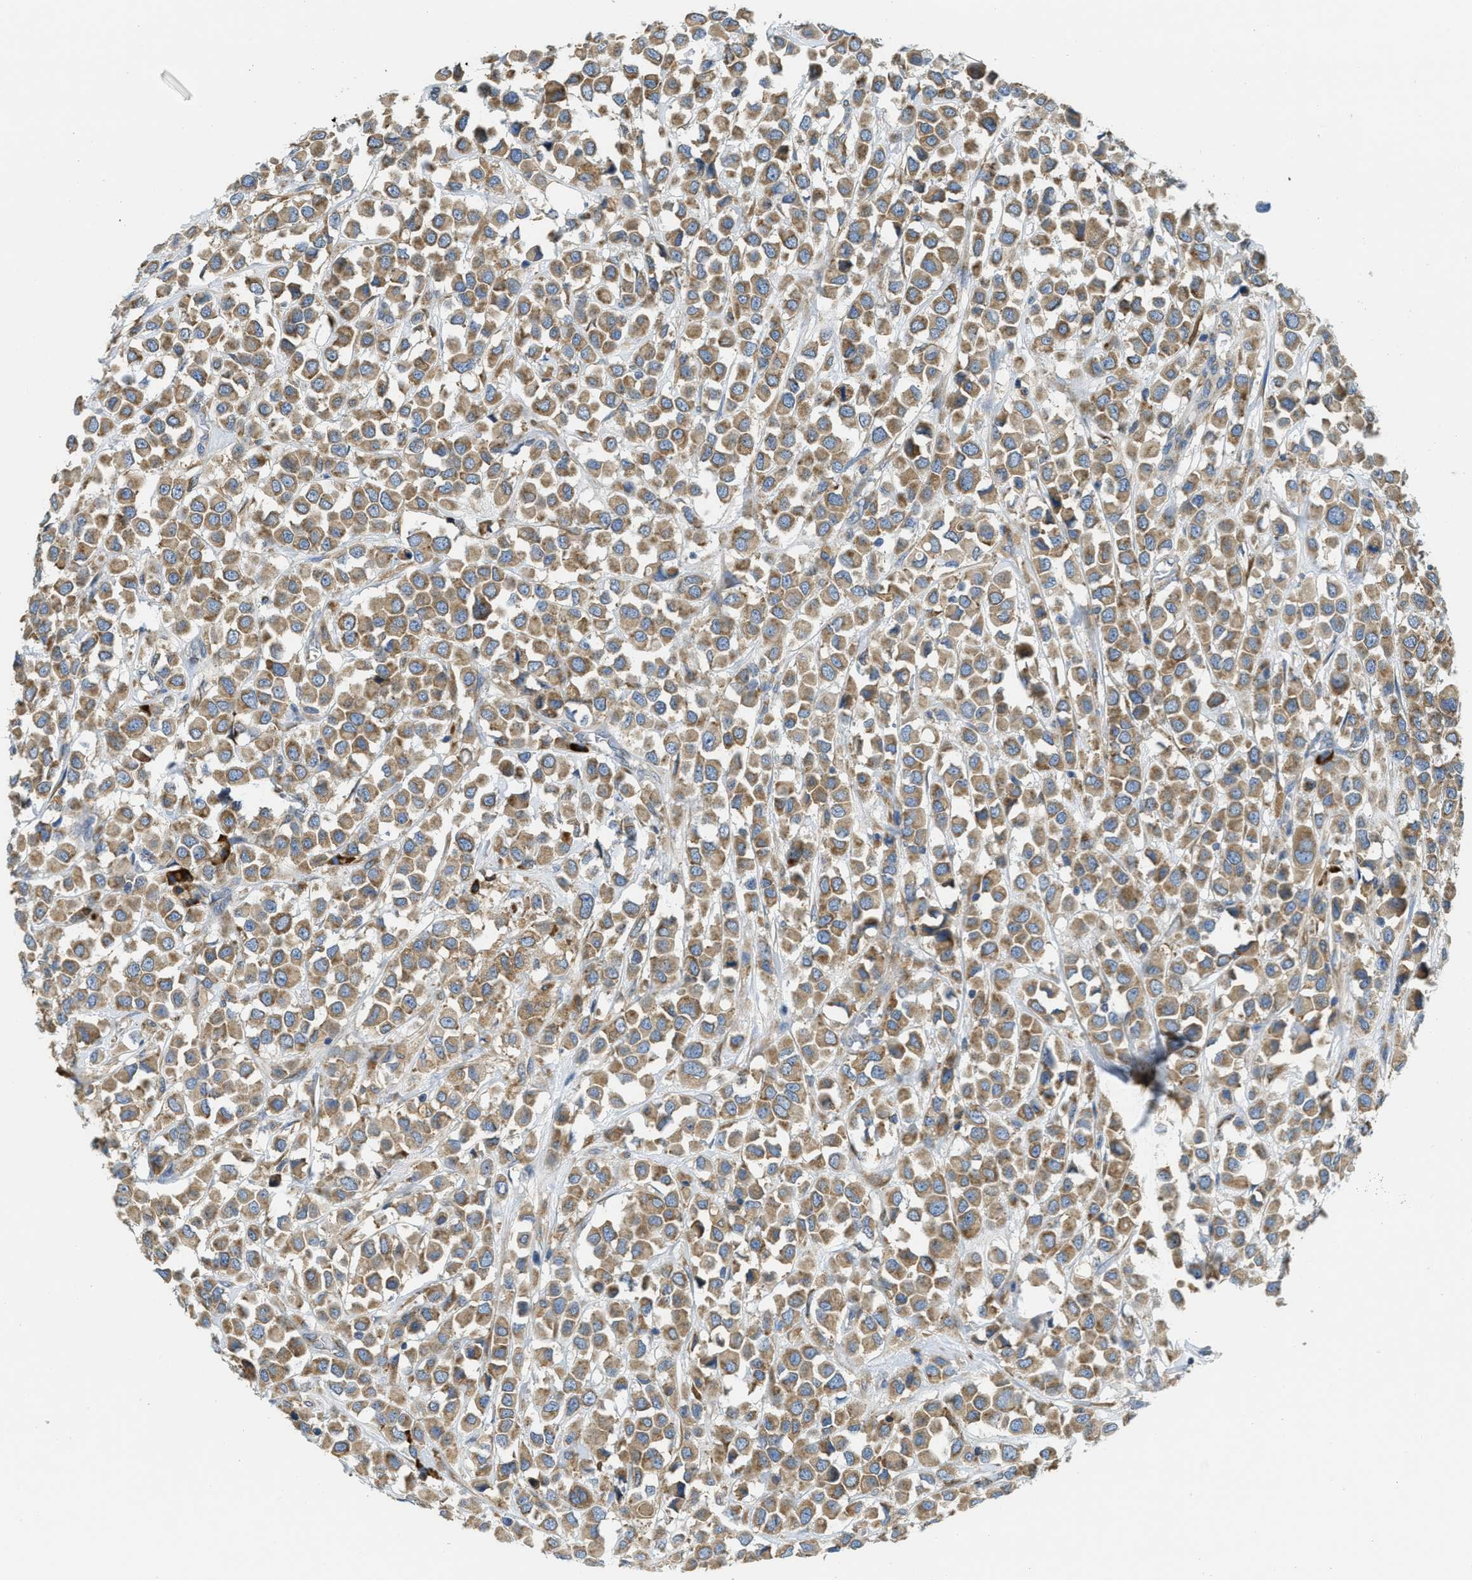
{"staining": {"intensity": "moderate", "quantity": ">75%", "location": "cytoplasmic/membranous"}, "tissue": "breast cancer", "cell_type": "Tumor cells", "image_type": "cancer", "snomed": [{"axis": "morphology", "description": "Duct carcinoma"}, {"axis": "topography", "description": "Breast"}], "caption": "About >75% of tumor cells in breast intraductal carcinoma display moderate cytoplasmic/membranous protein staining as visualized by brown immunohistochemical staining.", "gene": "SSR1", "patient": {"sex": "female", "age": 61}}